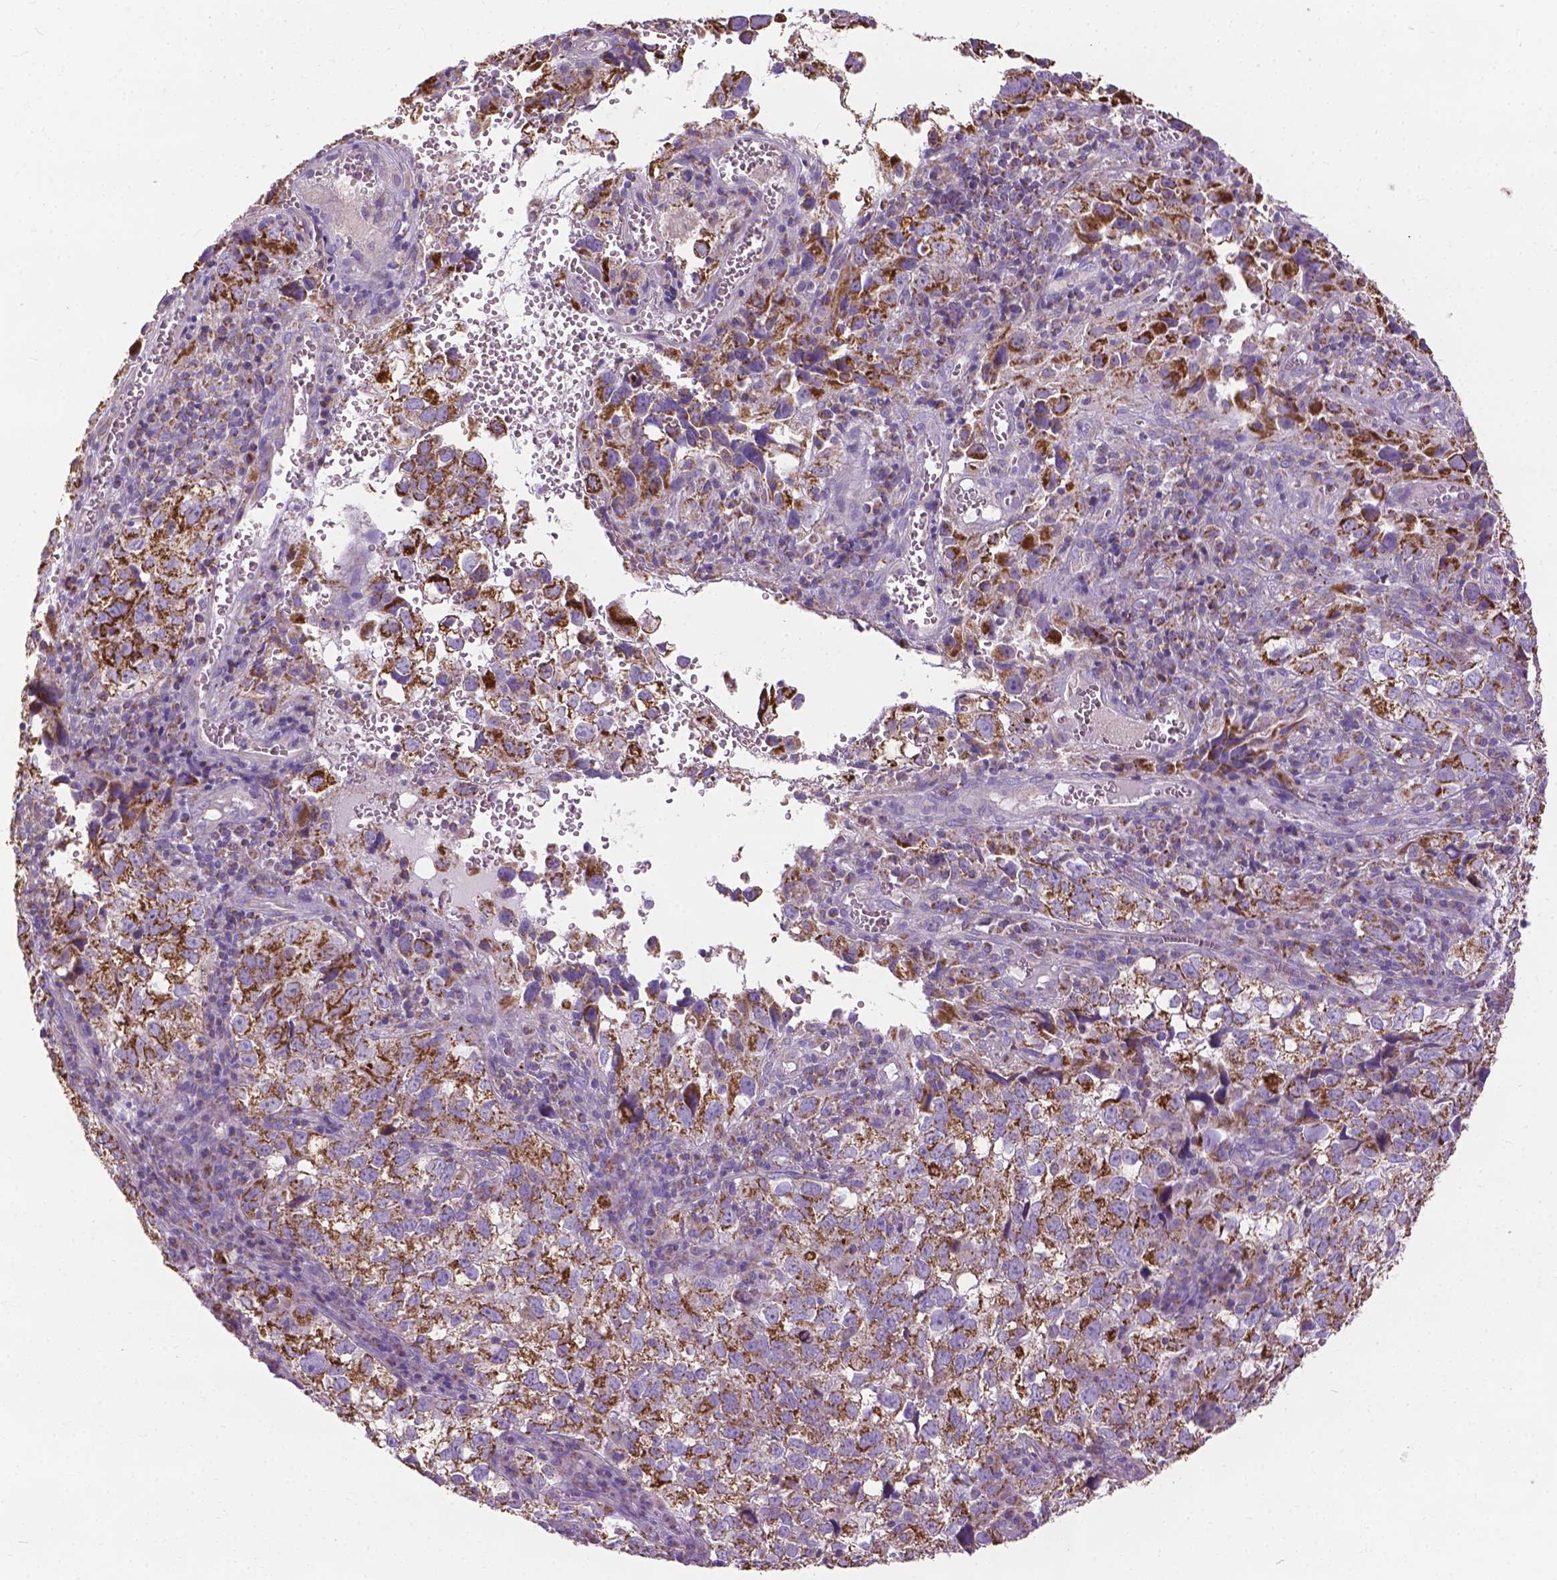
{"staining": {"intensity": "strong", "quantity": ">75%", "location": "cytoplasmic/membranous"}, "tissue": "cervical cancer", "cell_type": "Tumor cells", "image_type": "cancer", "snomed": [{"axis": "morphology", "description": "Squamous cell carcinoma, NOS"}, {"axis": "topography", "description": "Cervix"}], "caption": "Cervical squamous cell carcinoma stained for a protein demonstrates strong cytoplasmic/membranous positivity in tumor cells.", "gene": "VDAC1", "patient": {"sex": "female", "age": 55}}